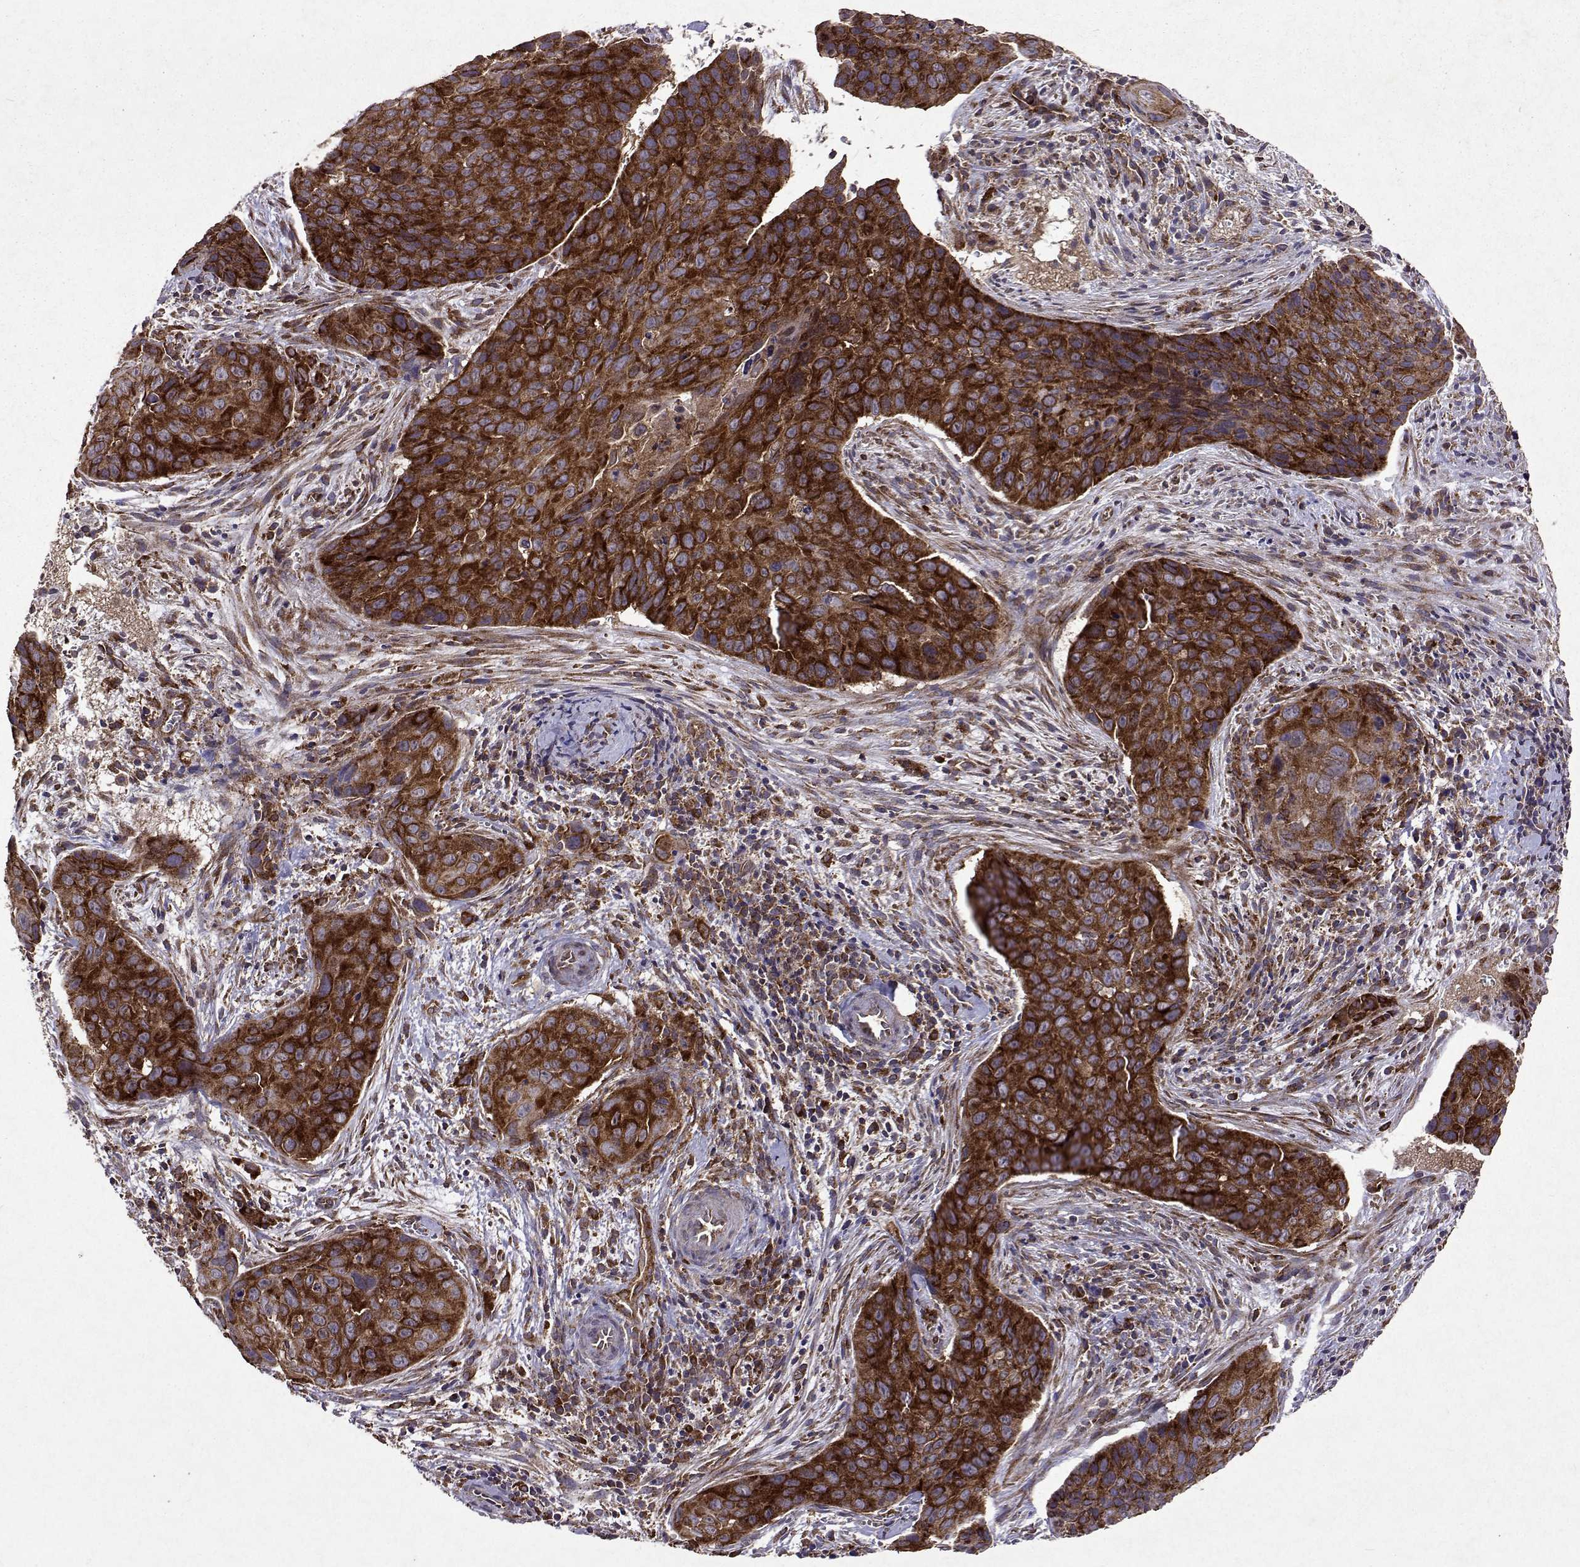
{"staining": {"intensity": "strong", "quantity": ">75%", "location": "cytoplasmic/membranous"}, "tissue": "cervical cancer", "cell_type": "Tumor cells", "image_type": "cancer", "snomed": [{"axis": "morphology", "description": "Squamous cell carcinoma, NOS"}, {"axis": "topography", "description": "Cervix"}], "caption": "Approximately >75% of tumor cells in cervical cancer (squamous cell carcinoma) show strong cytoplasmic/membranous protein expression as visualized by brown immunohistochemical staining.", "gene": "TARBP2", "patient": {"sex": "female", "age": 35}}